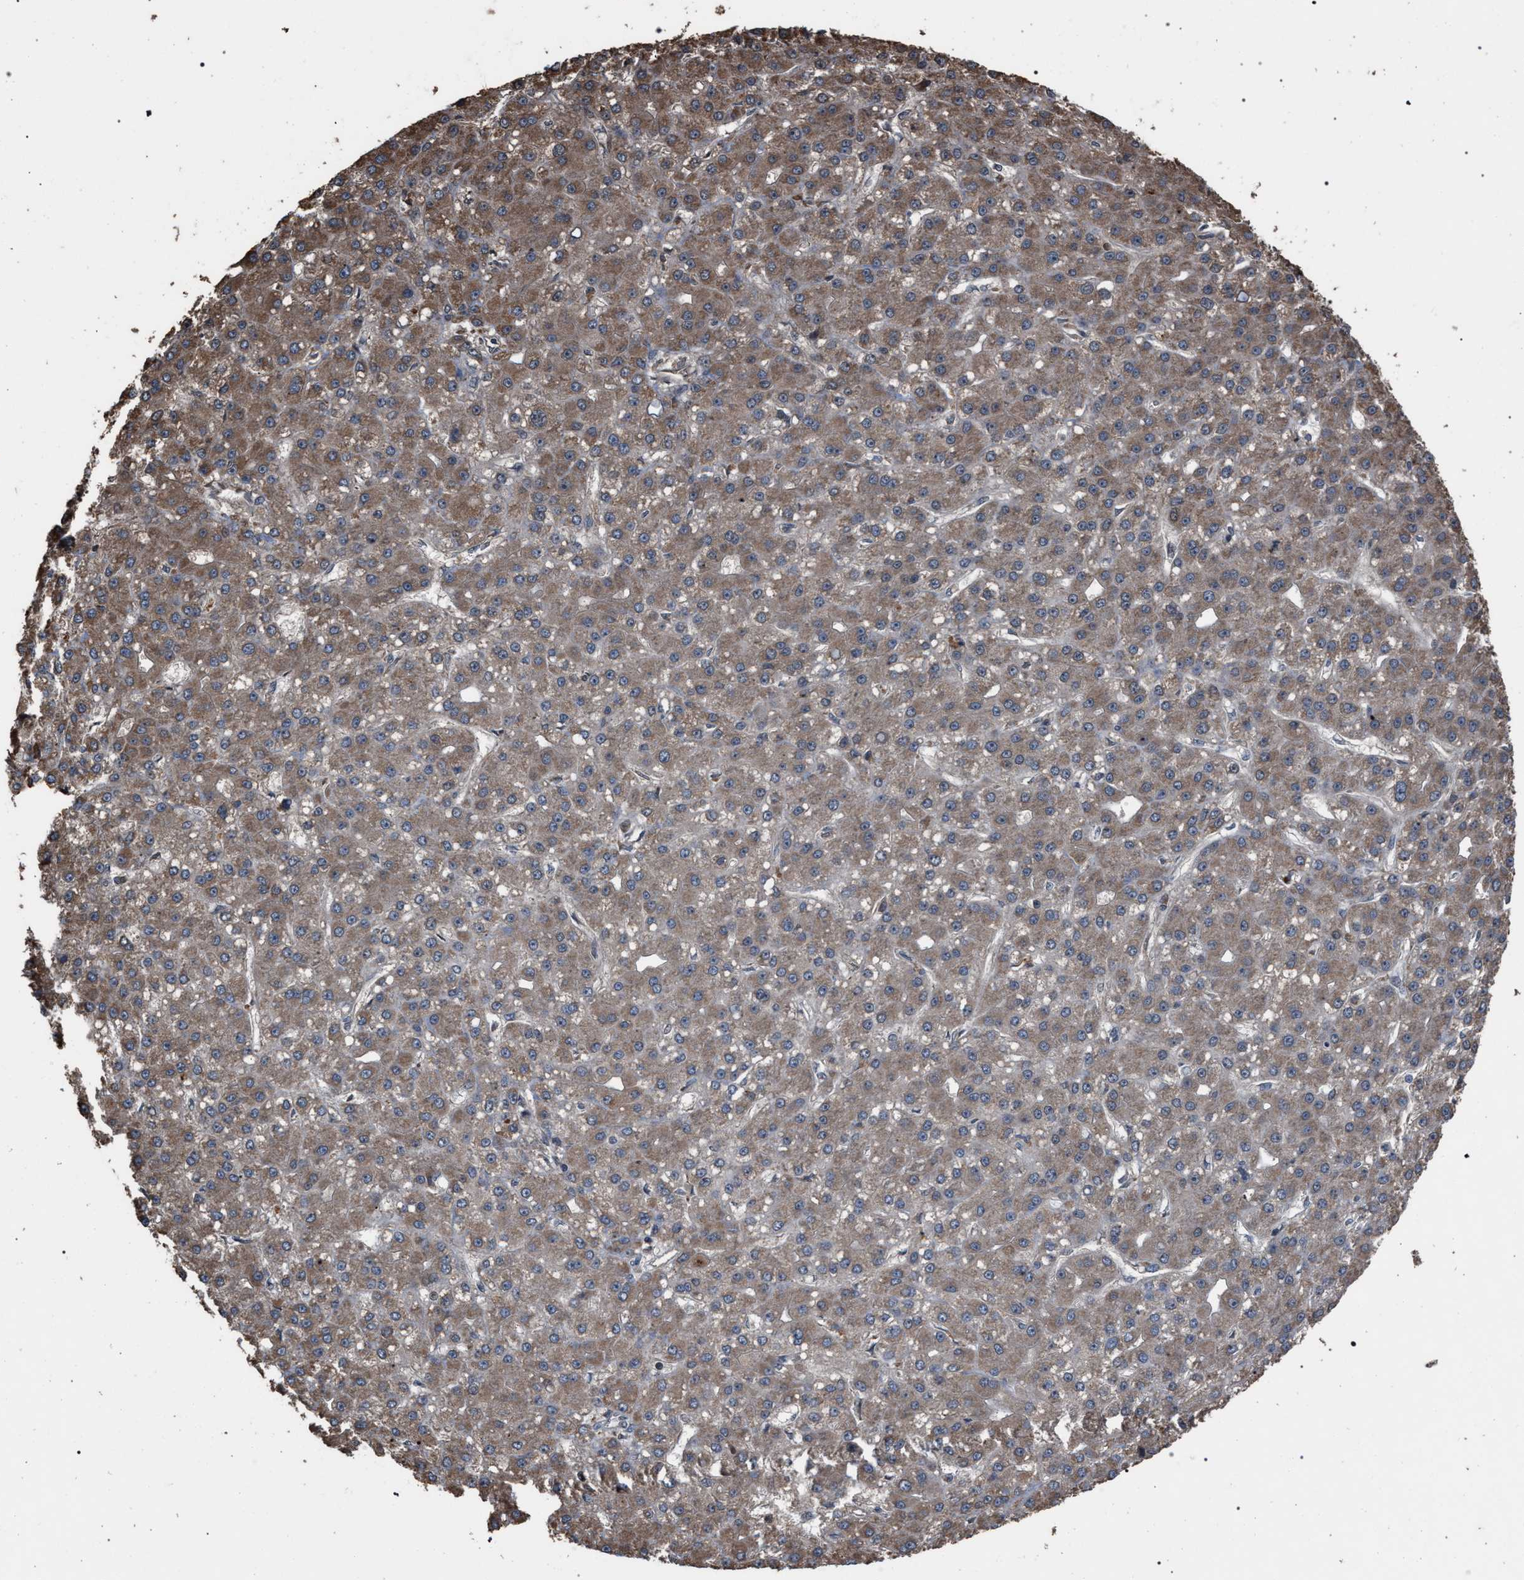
{"staining": {"intensity": "weak", "quantity": ">75%", "location": "cytoplasmic/membranous"}, "tissue": "liver cancer", "cell_type": "Tumor cells", "image_type": "cancer", "snomed": [{"axis": "morphology", "description": "Carcinoma, Hepatocellular, NOS"}, {"axis": "topography", "description": "Liver"}], "caption": "Protein expression by immunohistochemistry (IHC) exhibits weak cytoplasmic/membranous staining in approximately >75% of tumor cells in liver cancer (hepatocellular carcinoma).", "gene": "NAA35", "patient": {"sex": "male", "age": 67}}